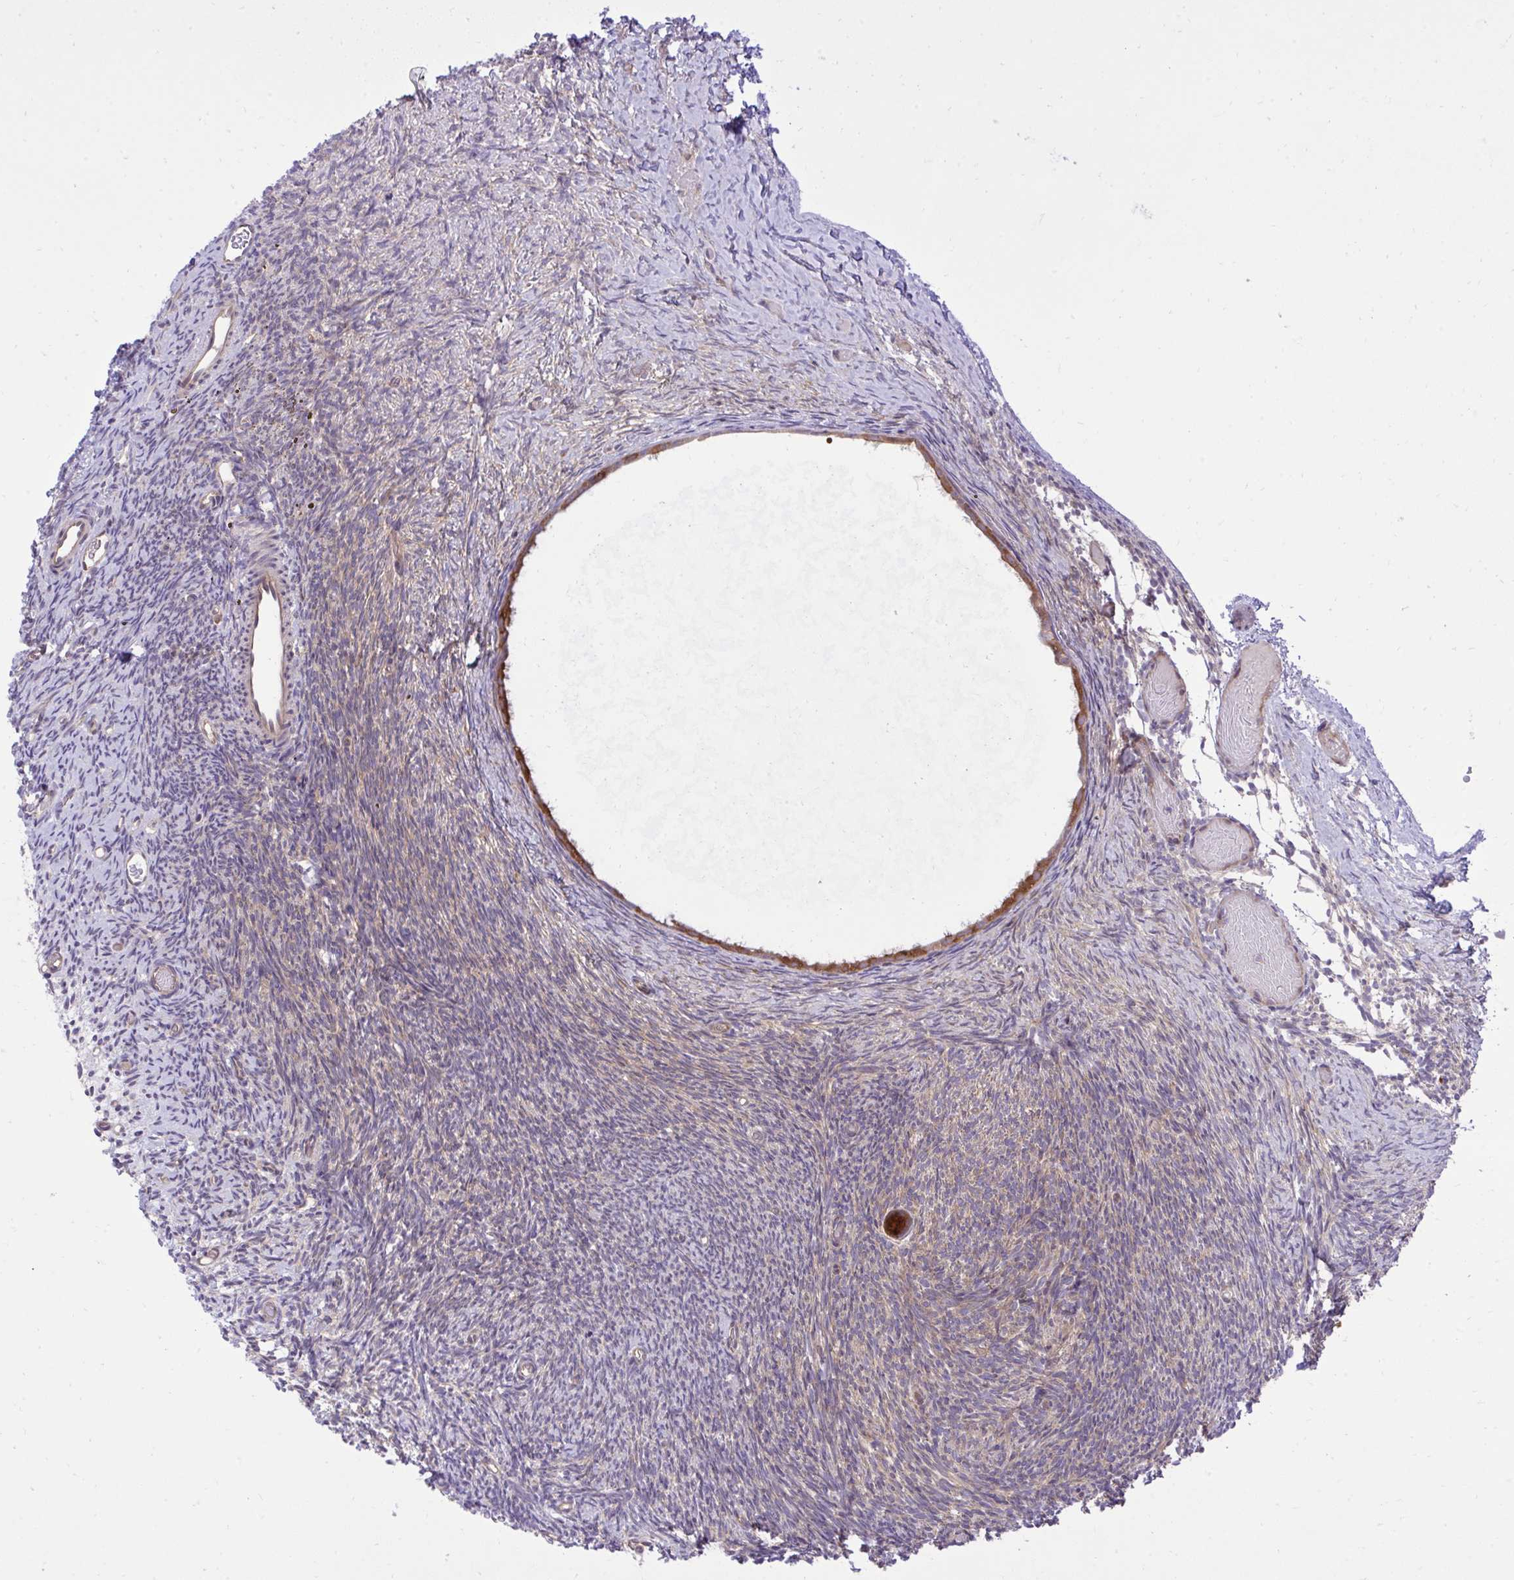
{"staining": {"intensity": "moderate", "quantity": ">75%", "location": "cytoplasmic/membranous"}, "tissue": "ovary", "cell_type": "Follicle cells", "image_type": "normal", "snomed": [{"axis": "morphology", "description": "Normal tissue, NOS"}, {"axis": "topography", "description": "Ovary"}], "caption": "A brown stain highlights moderate cytoplasmic/membranous staining of a protein in follicle cells of benign human ovary. The staining was performed using DAB, with brown indicating positive protein expression. Nuclei are stained blue with hematoxylin.", "gene": "PPP5C", "patient": {"sex": "female", "age": 39}}